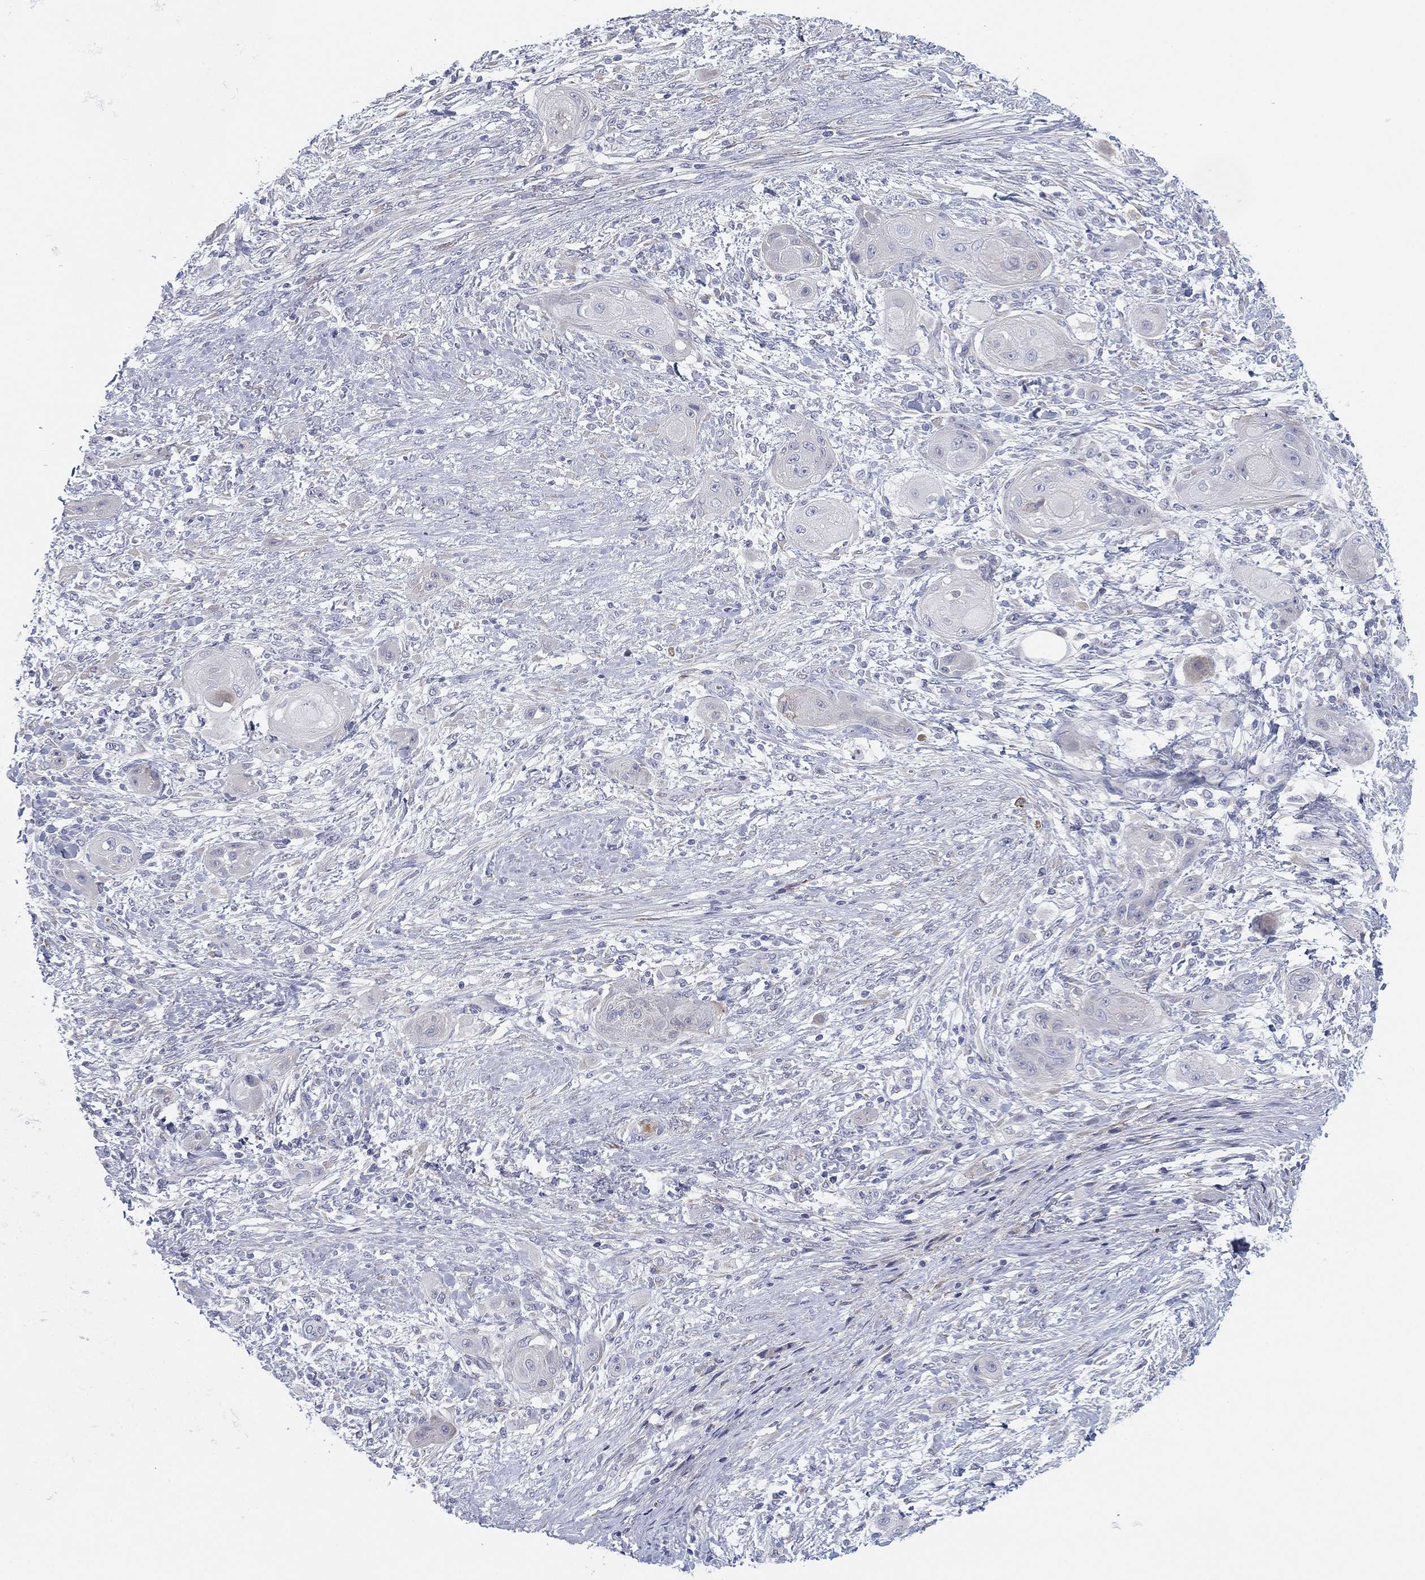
{"staining": {"intensity": "negative", "quantity": "none", "location": "none"}, "tissue": "skin cancer", "cell_type": "Tumor cells", "image_type": "cancer", "snomed": [{"axis": "morphology", "description": "Squamous cell carcinoma, NOS"}, {"axis": "topography", "description": "Skin"}], "caption": "Immunohistochemical staining of skin cancer displays no significant staining in tumor cells. The staining was performed using DAB (3,3'-diaminobenzidine) to visualize the protein expression in brown, while the nuclei were stained in blue with hematoxylin (Magnification: 20x).", "gene": "MLF1", "patient": {"sex": "male", "age": 62}}